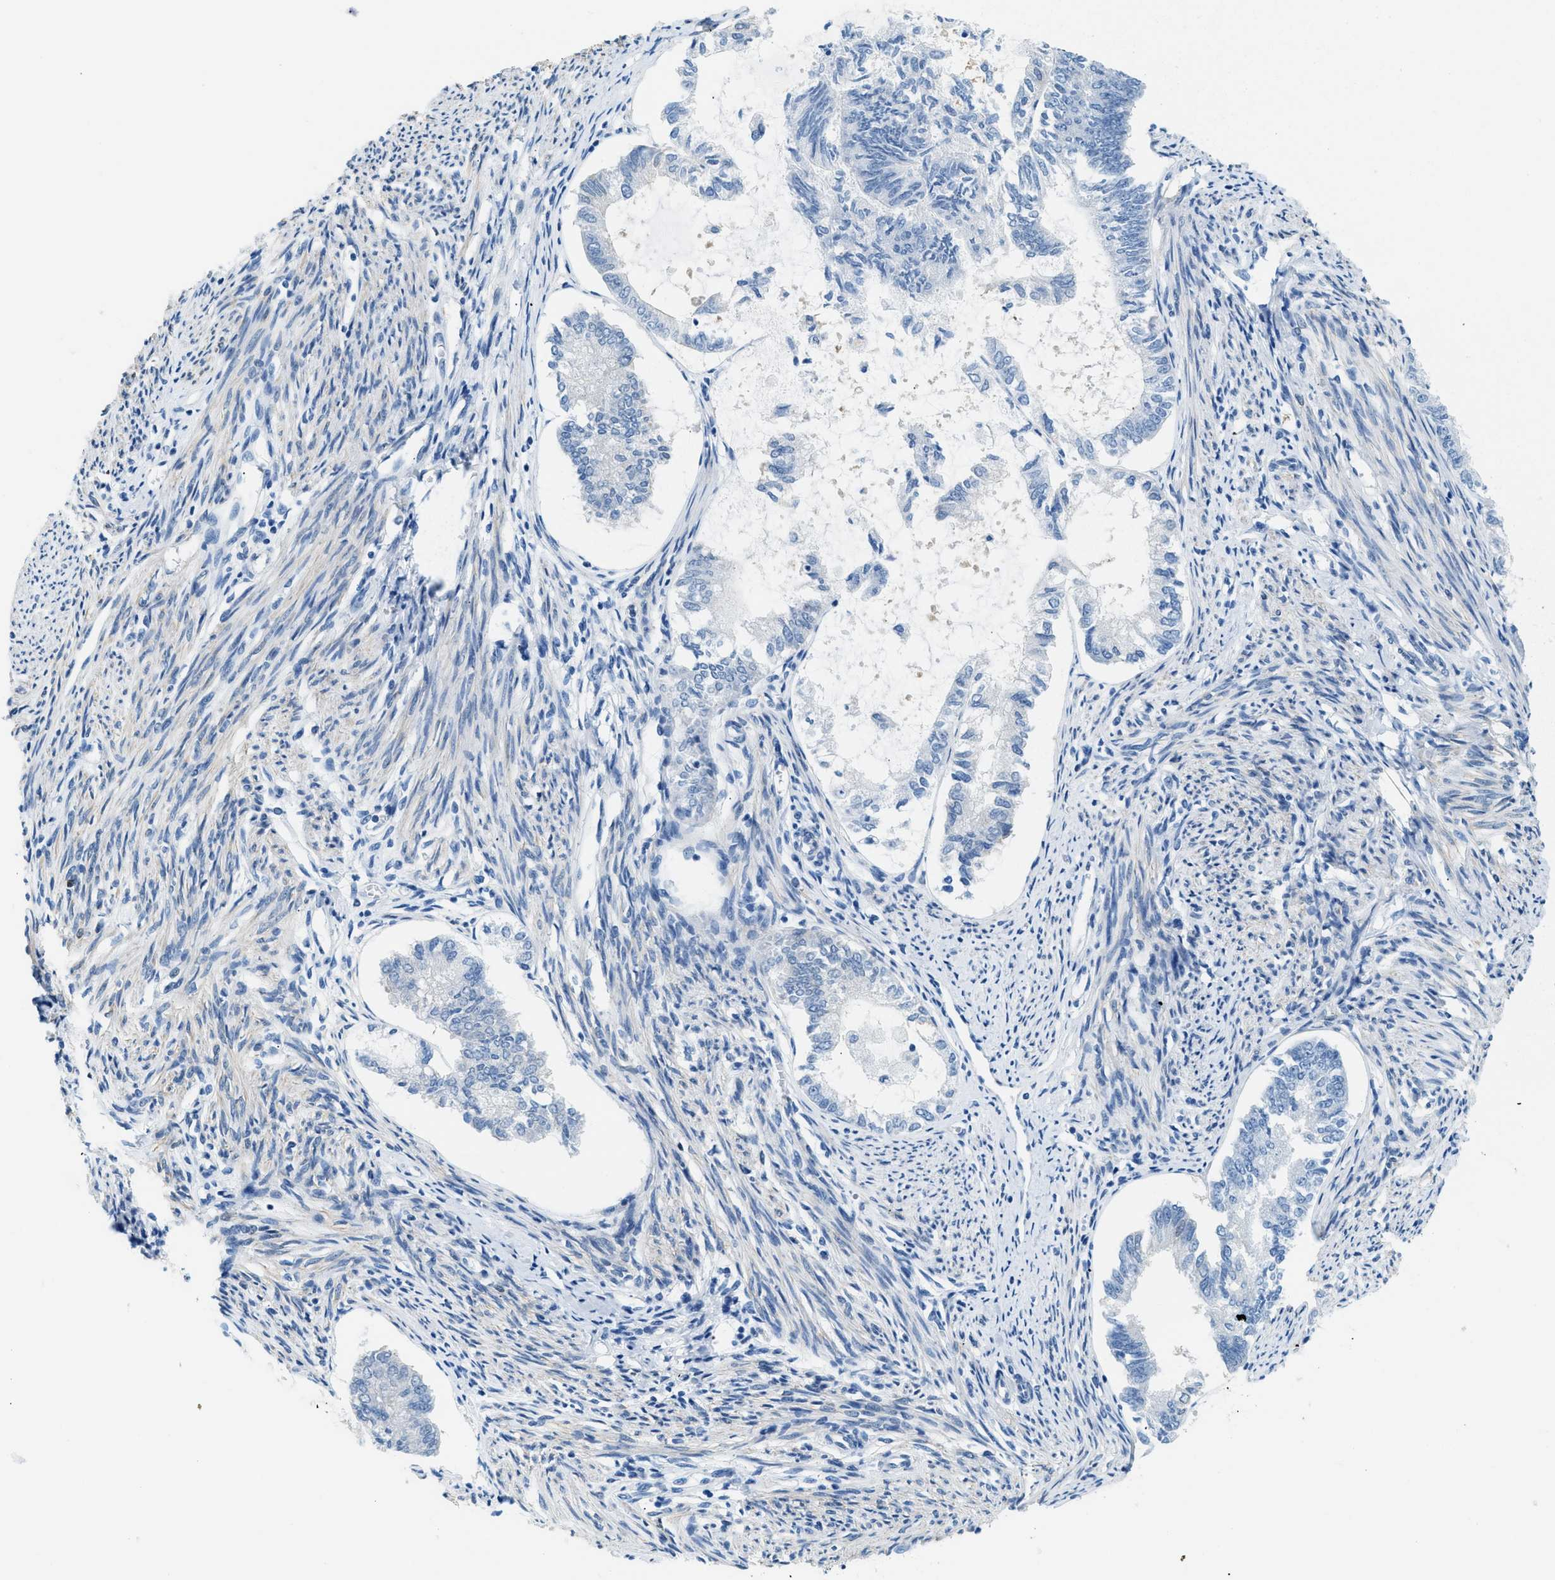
{"staining": {"intensity": "negative", "quantity": "none", "location": "none"}, "tissue": "endometrial cancer", "cell_type": "Tumor cells", "image_type": "cancer", "snomed": [{"axis": "morphology", "description": "Adenocarcinoma, NOS"}, {"axis": "topography", "description": "Endometrium"}], "caption": "Immunohistochemistry micrograph of neoplastic tissue: human endometrial cancer (adenocarcinoma) stained with DAB (3,3'-diaminobenzidine) displays no significant protein positivity in tumor cells.", "gene": "SPAM1", "patient": {"sex": "female", "age": 86}}